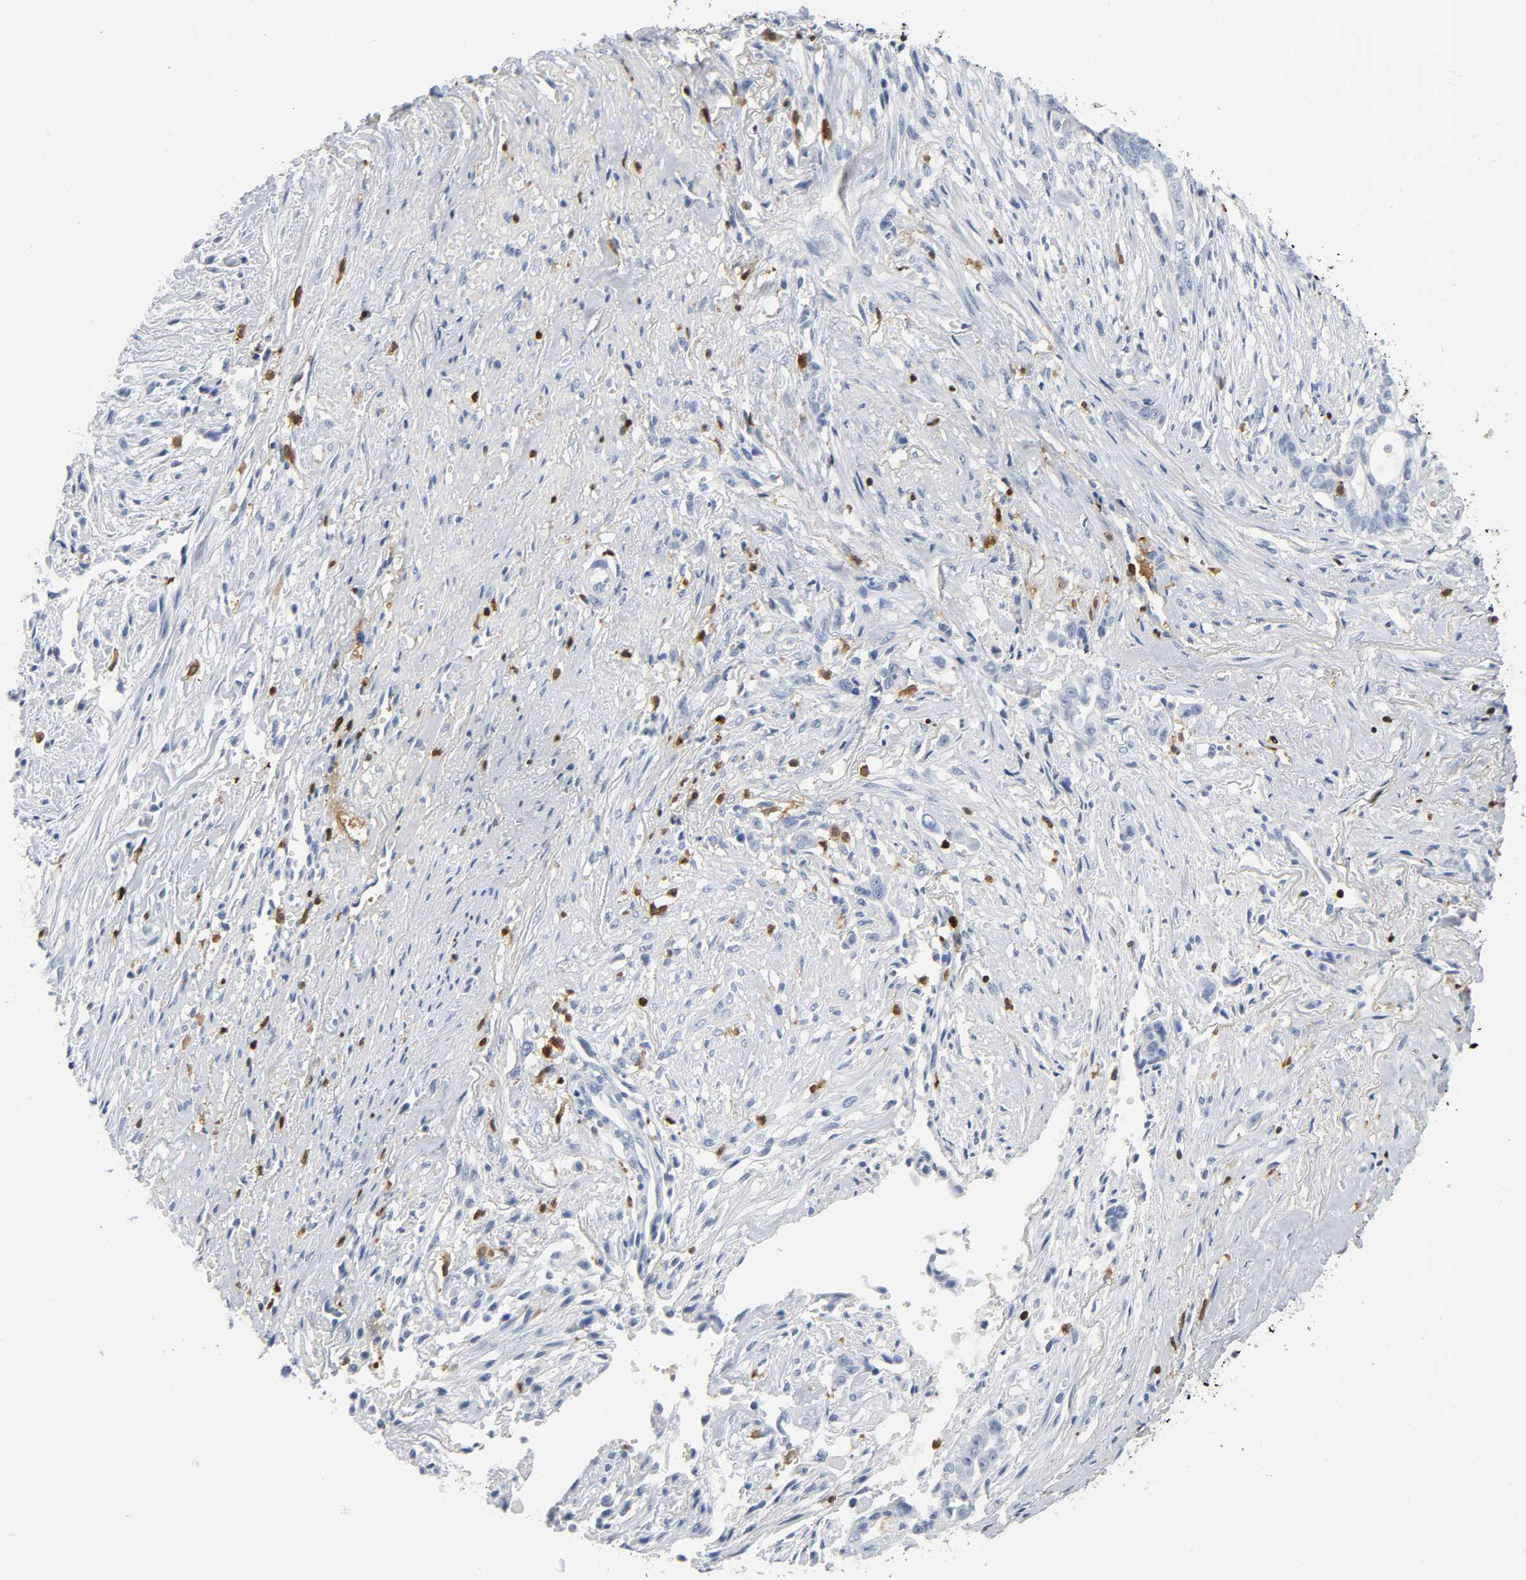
{"staining": {"intensity": "negative", "quantity": "none", "location": "none"}, "tissue": "liver cancer", "cell_type": "Tumor cells", "image_type": "cancer", "snomed": [{"axis": "morphology", "description": "Cholangiocarcinoma"}, {"axis": "topography", "description": "Liver"}], "caption": "DAB immunohistochemical staining of human liver cancer shows no significant staining in tumor cells.", "gene": "DOK2", "patient": {"sex": "female", "age": 73}}